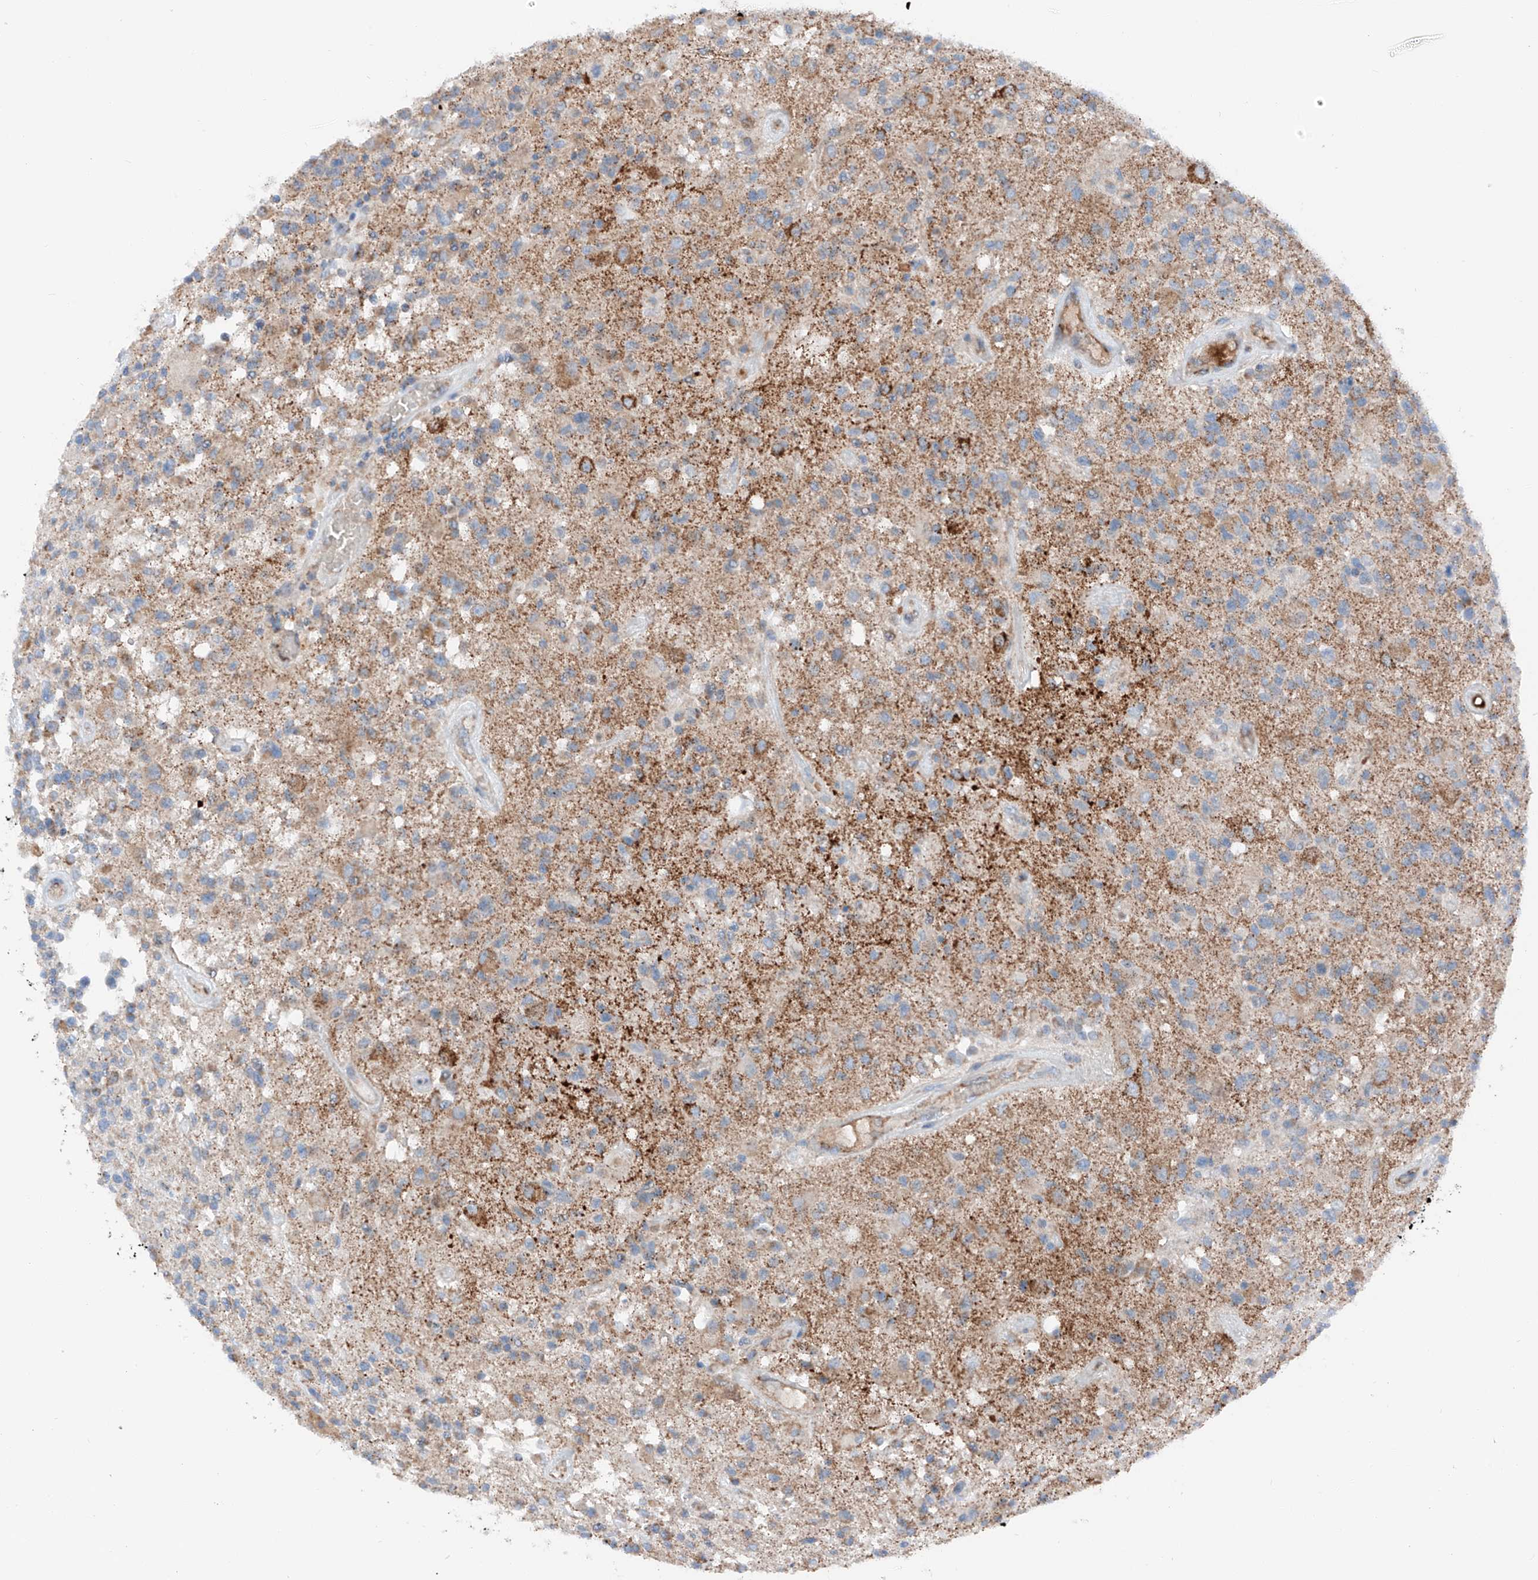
{"staining": {"intensity": "strong", "quantity": "<25%", "location": "cytoplasmic/membranous"}, "tissue": "glioma", "cell_type": "Tumor cells", "image_type": "cancer", "snomed": [{"axis": "morphology", "description": "Glioma, malignant, High grade"}, {"axis": "morphology", "description": "Glioblastoma, NOS"}, {"axis": "topography", "description": "Brain"}], "caption": "Glioma stained with a brown dye demonstrates strong cytoplasmic/membranous positive staining in approximately <25% of tumor cells.", "gene": "MRAP", "patient": {"sex": "male", "age": 60}}